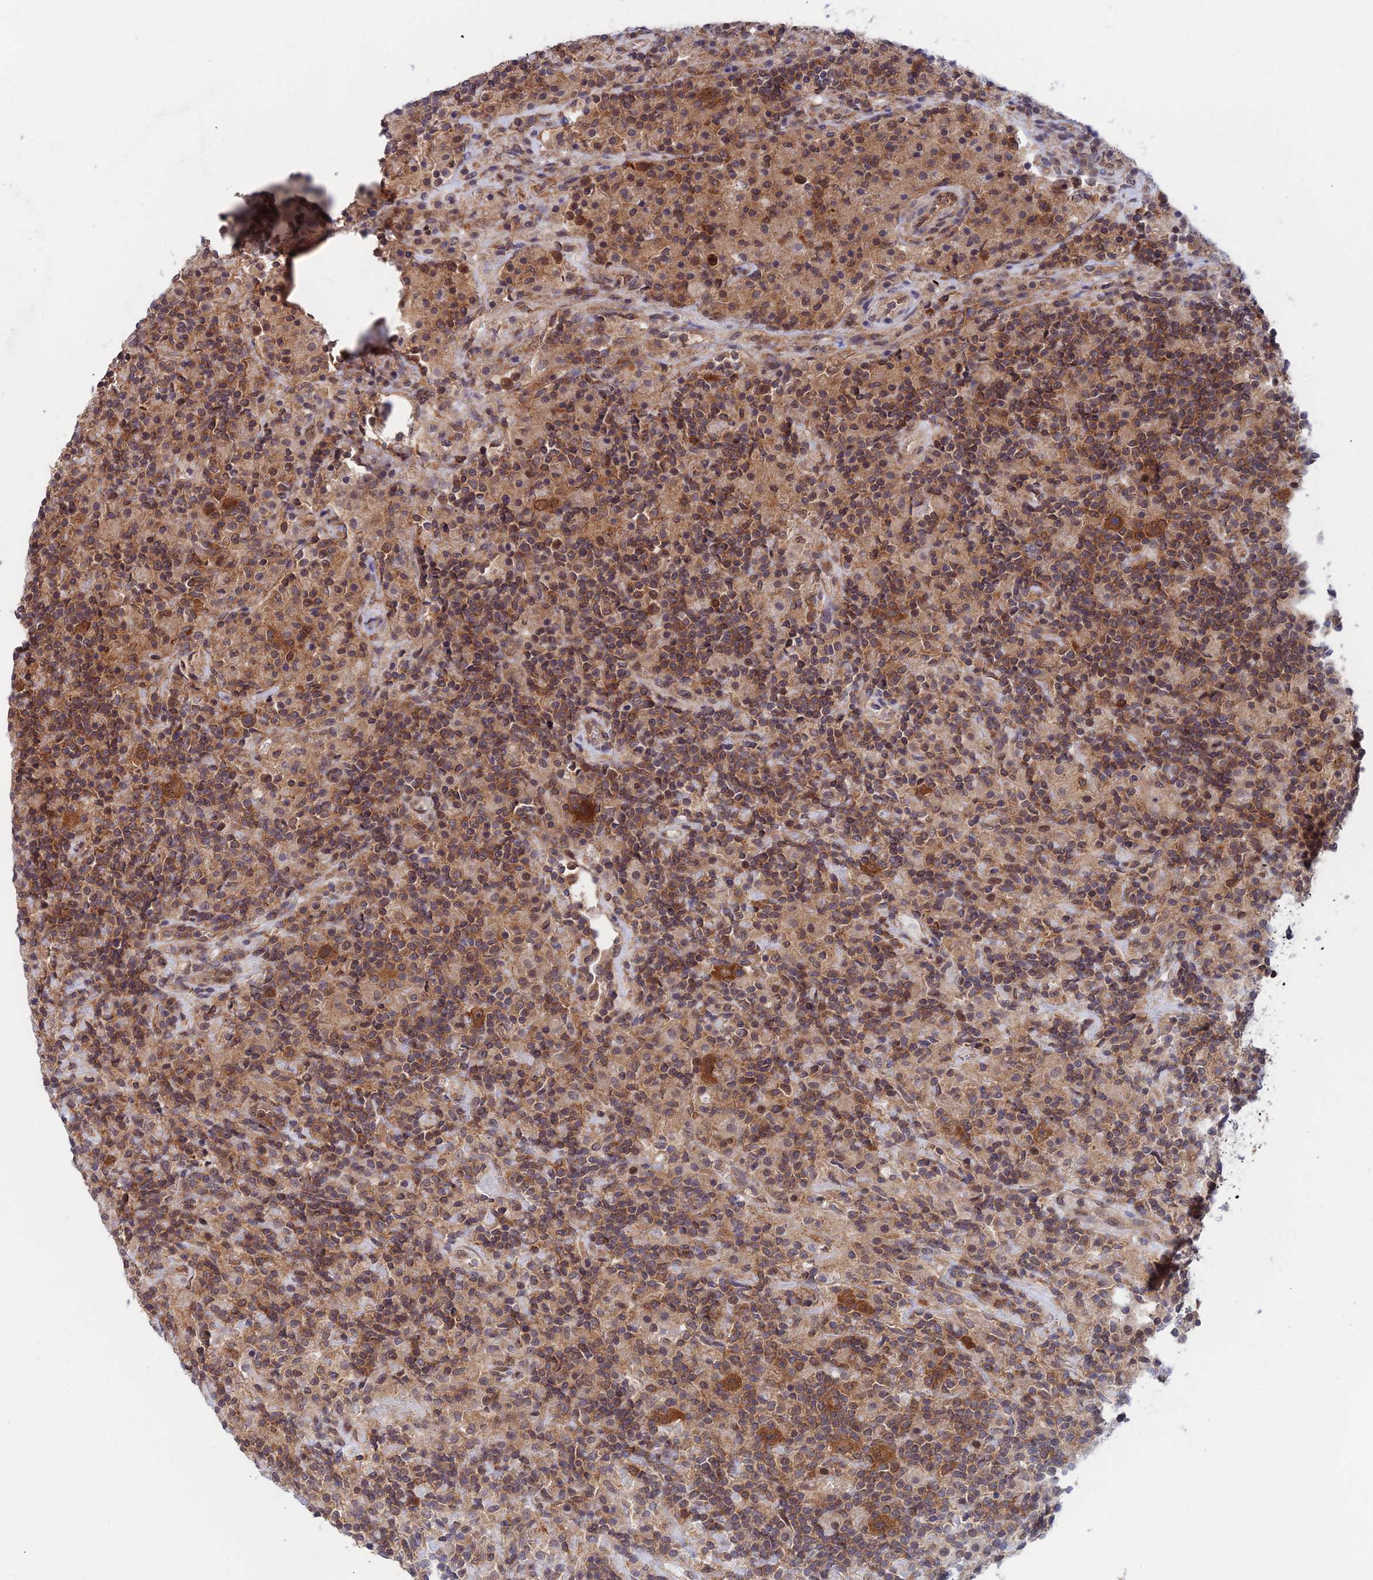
{"staining": {"intensity": "strong", "quantity": ">75%", "location": "cytoplasmic/membranous,nuclear"}, "tissue": "lymphoma", "cell_type": "Tumor cells", "image_type": "cancer", "snomed": [{"axis": "morphology", "description": "Hodgkin's disease, NOS"}, {"axis": "topography", "description": "Lymph node"}], "caption": "Immunohistochemical staining of human Hodgkin's disease demonstrates high levels of strong cytoplasmic/membranous and nuclear protein expression in approximately >75% of tumor cells.", "gene": "IGBP1", "patient": {"sex": "male", "age": 70}}